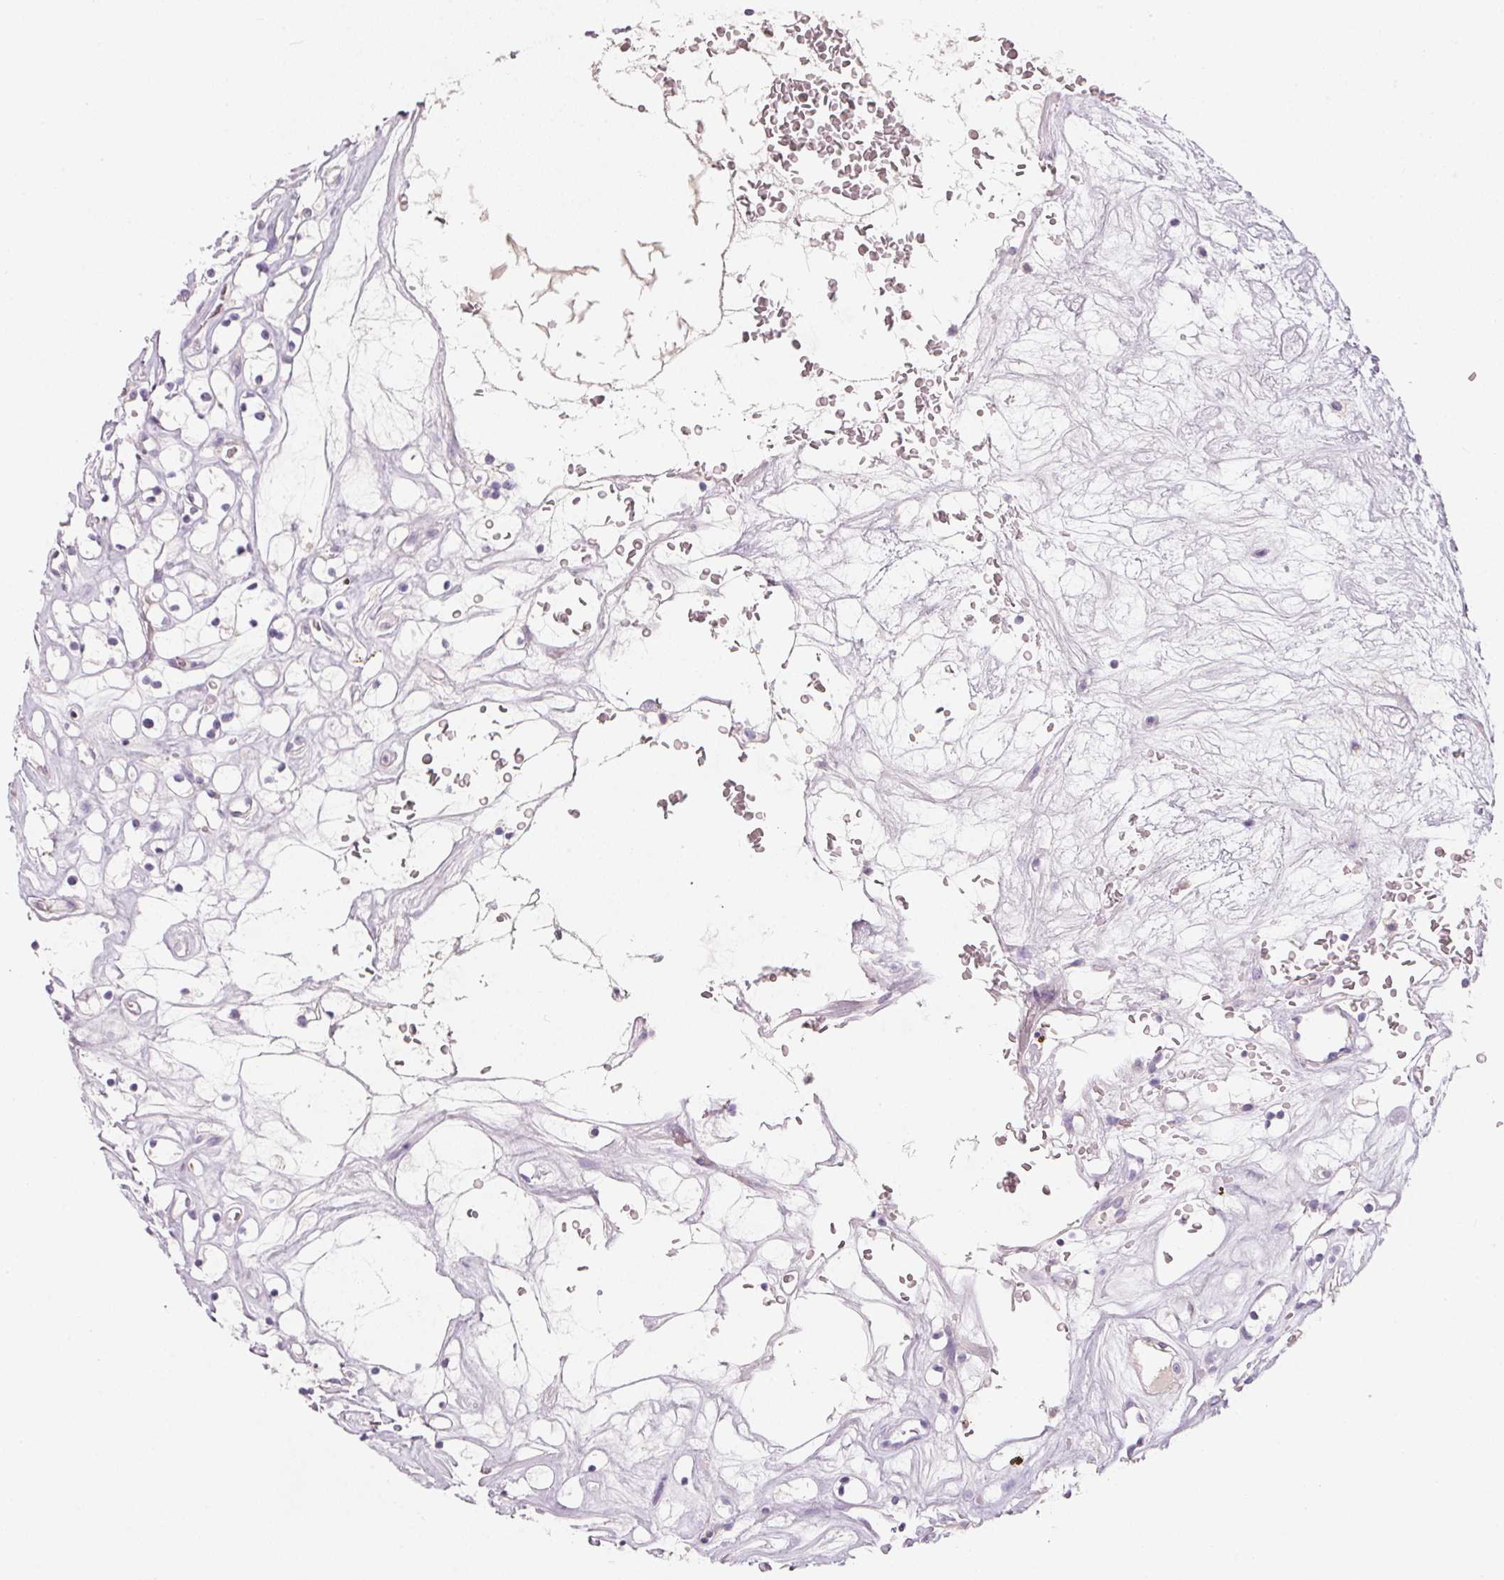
{"staining": {"intensity": "negative", "quantity": "none", "location": "none"}, "tissue": "renal cancer", "cell_type": "Tumor cells", "image_type": "cancer", "snomed": [{"axis": "morphology", "description": "Adenocarcinoma, NOS"}, {"axis": "topography", "description": "Kidney"}], "caption": "The photomicrograph exhibits no significant positivity in tumor cells of renal cancer.", "gene": "HSD17B1", "patient": {"sex": "female", "age": 64}}